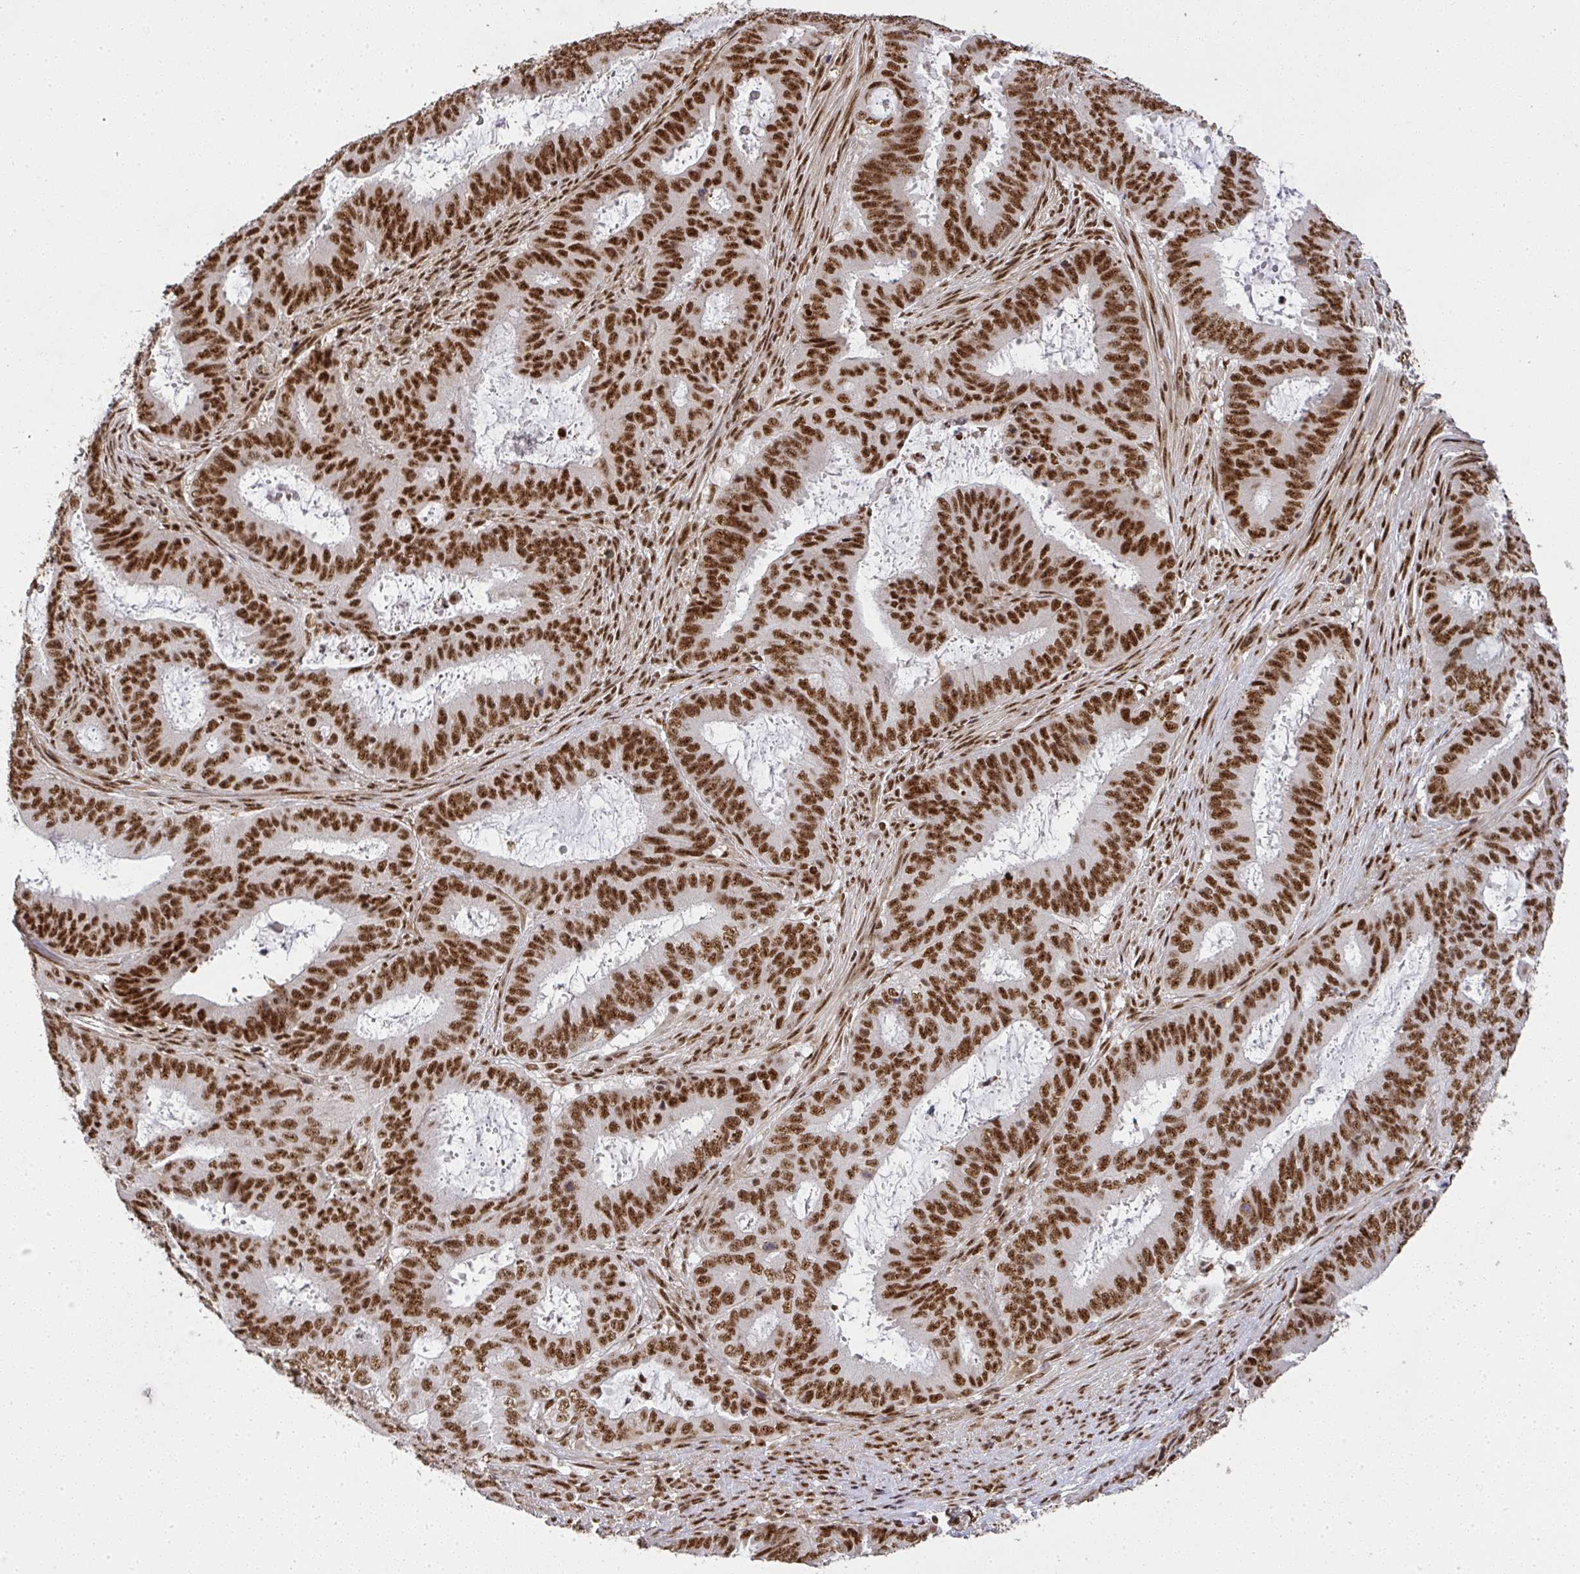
{"staining": {"intensity": "strong", "quantity": ">75%", "location": "nuclear"}, "tissue": "endometrial cancer", "cell_type": "Tumor cells", "image_type": "cancer", "snomed": [{"axis": "morphology", "description": "Adenocarcinoma, NOS"}, {"axis": "topography", "description": "Endometrium"}], "caption": "Immunohistochemistry (IHC) micrograph of endometrial cancer (adenocarcinoma) stained for a protein (brown), which displays high levels of strong nuclear expression in approximately >75% of tumor cells.", "gene": "U2AF1", "patient": {"sex": "female", "age": 51}}